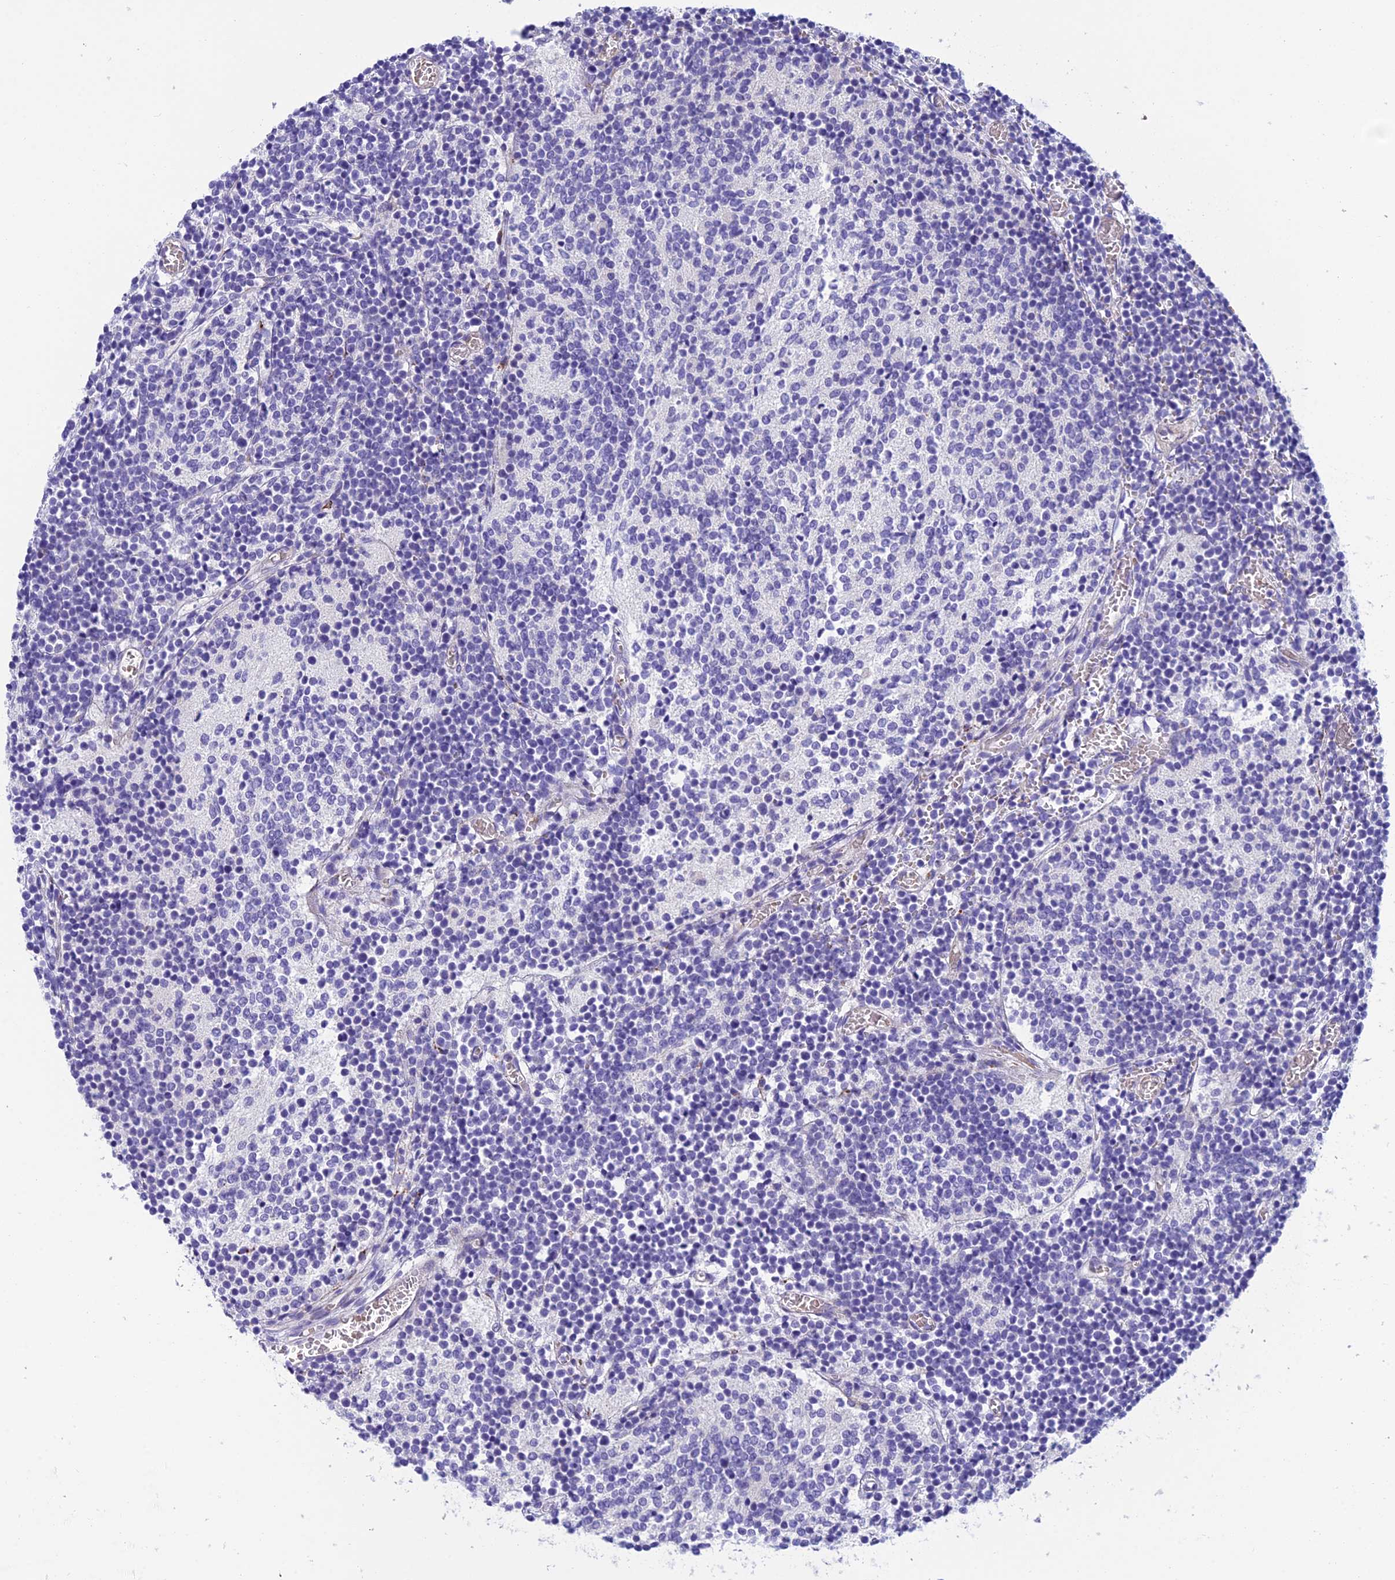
{"staining": {"intensity": "negative", "quantity": "none", "location": "none"}, "tissue": "glioma", "cell_type": "Tumor cells", "image_type": "cancer", "snomed": [{"axis": "morphology", "description": "Glioma, malignant, Low grade"}, {"axis": "topography", "description": "Brain"}], "caption": "Tumor cells show no significant positivity in glioma.", "gene": "MACIR", "patient": {"sex": "female", "age": 1}}